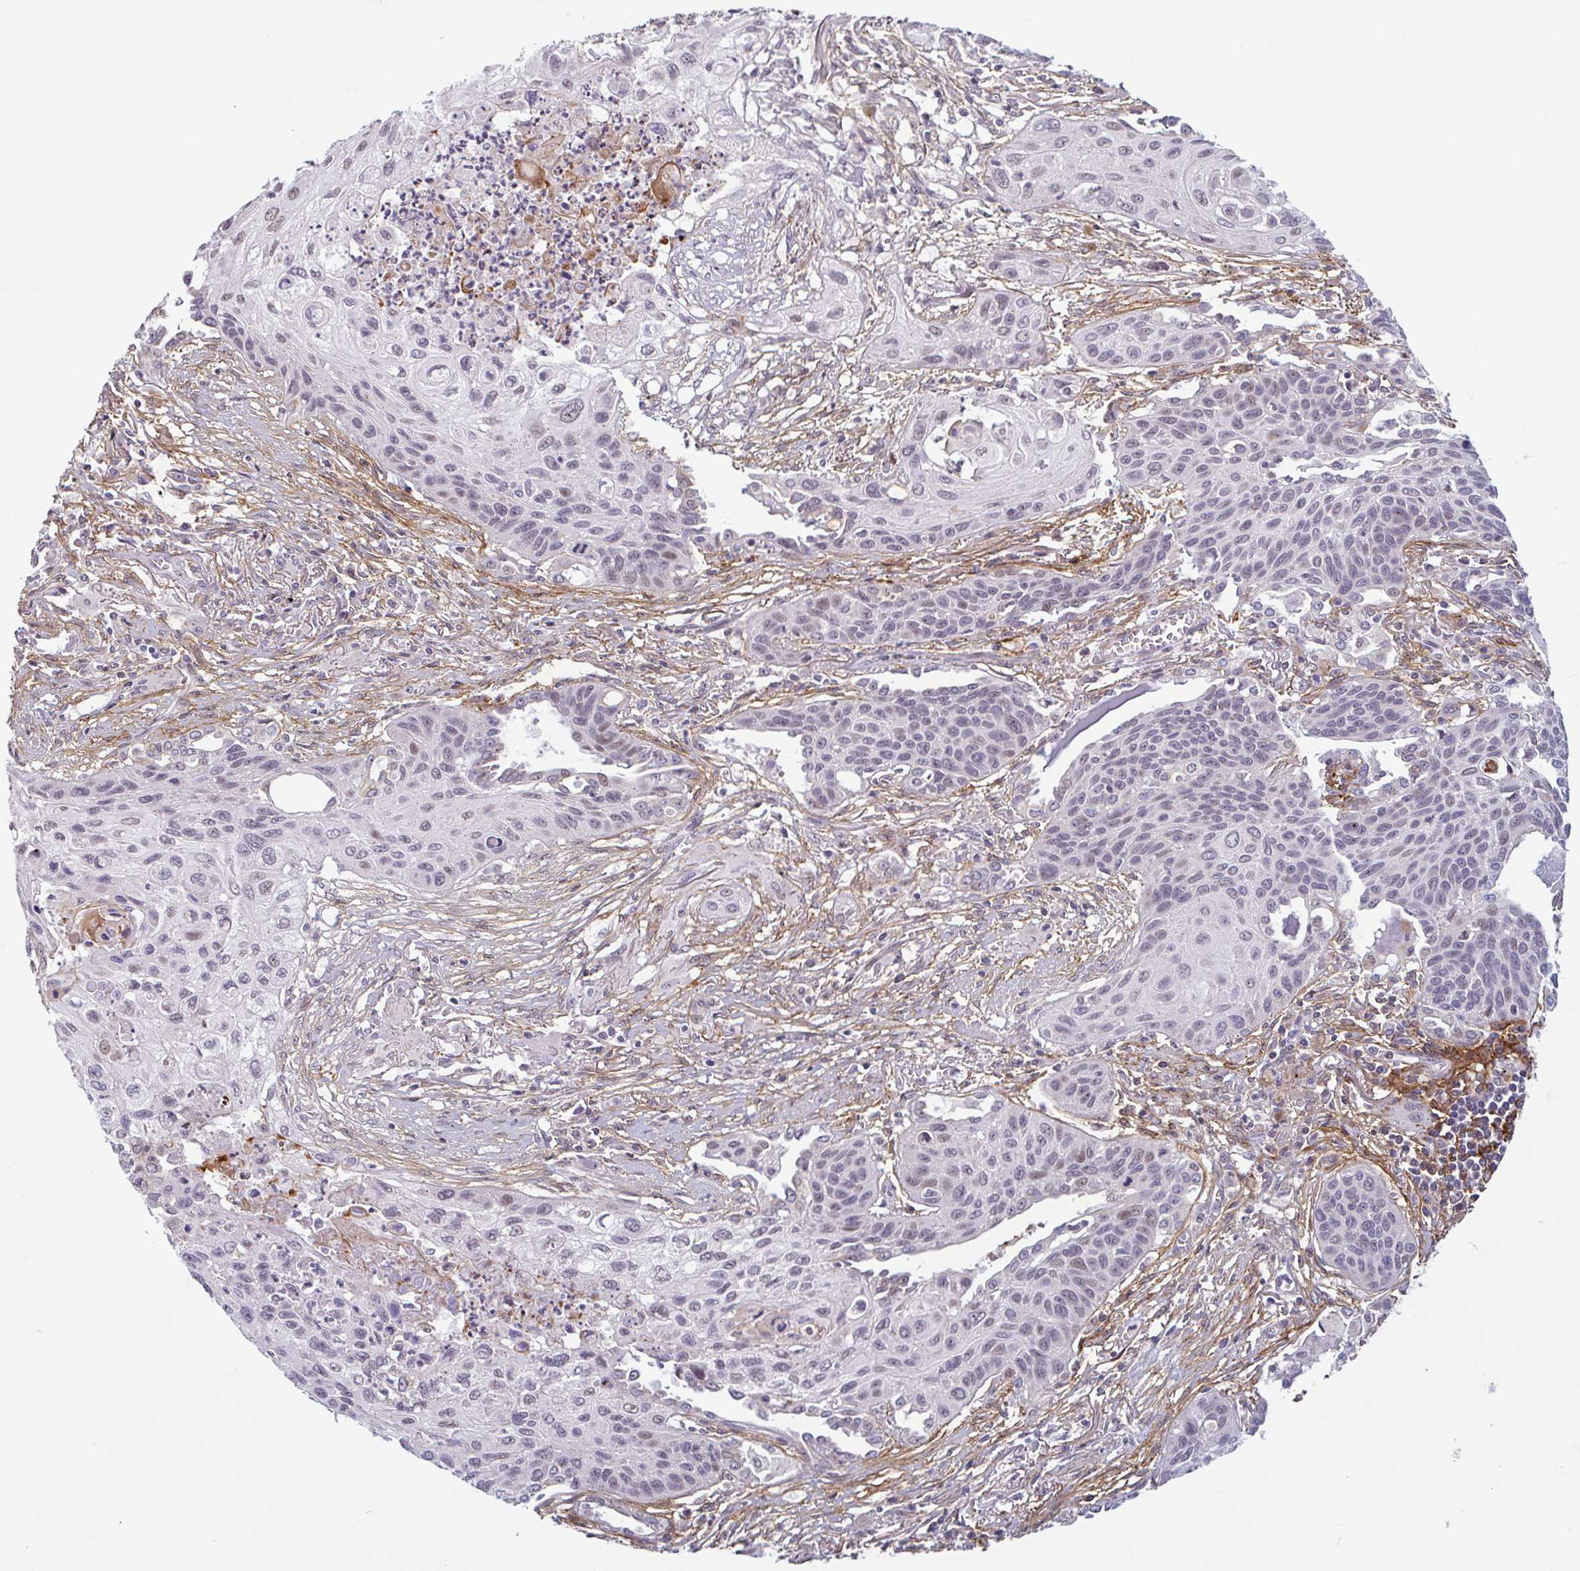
{"staining": {"intensity": "weak", "quantity": "25%-75%", "location": "nuclear"}, "tissue": "lung cancer", "cell_type": "Tumor cells", "image_type": "cancer", "snomed": [{"axis": "morphology", "description": "Squamous cell carcinoma, NOS"}, {"axis": "topography", "description": "Lung"}], "caption": "Immunohistochemistry (IHC) image of neoplastic tissue: human lung cancer (squamous cell carcinoma) stained using IHC exhibits low levels of weak protein expression localized specifically in the nuclear of tumor cells, appearing as a nuclear brown color.", "gene": "TMEM119", "patient": {"sex": "male", "age": 71}}